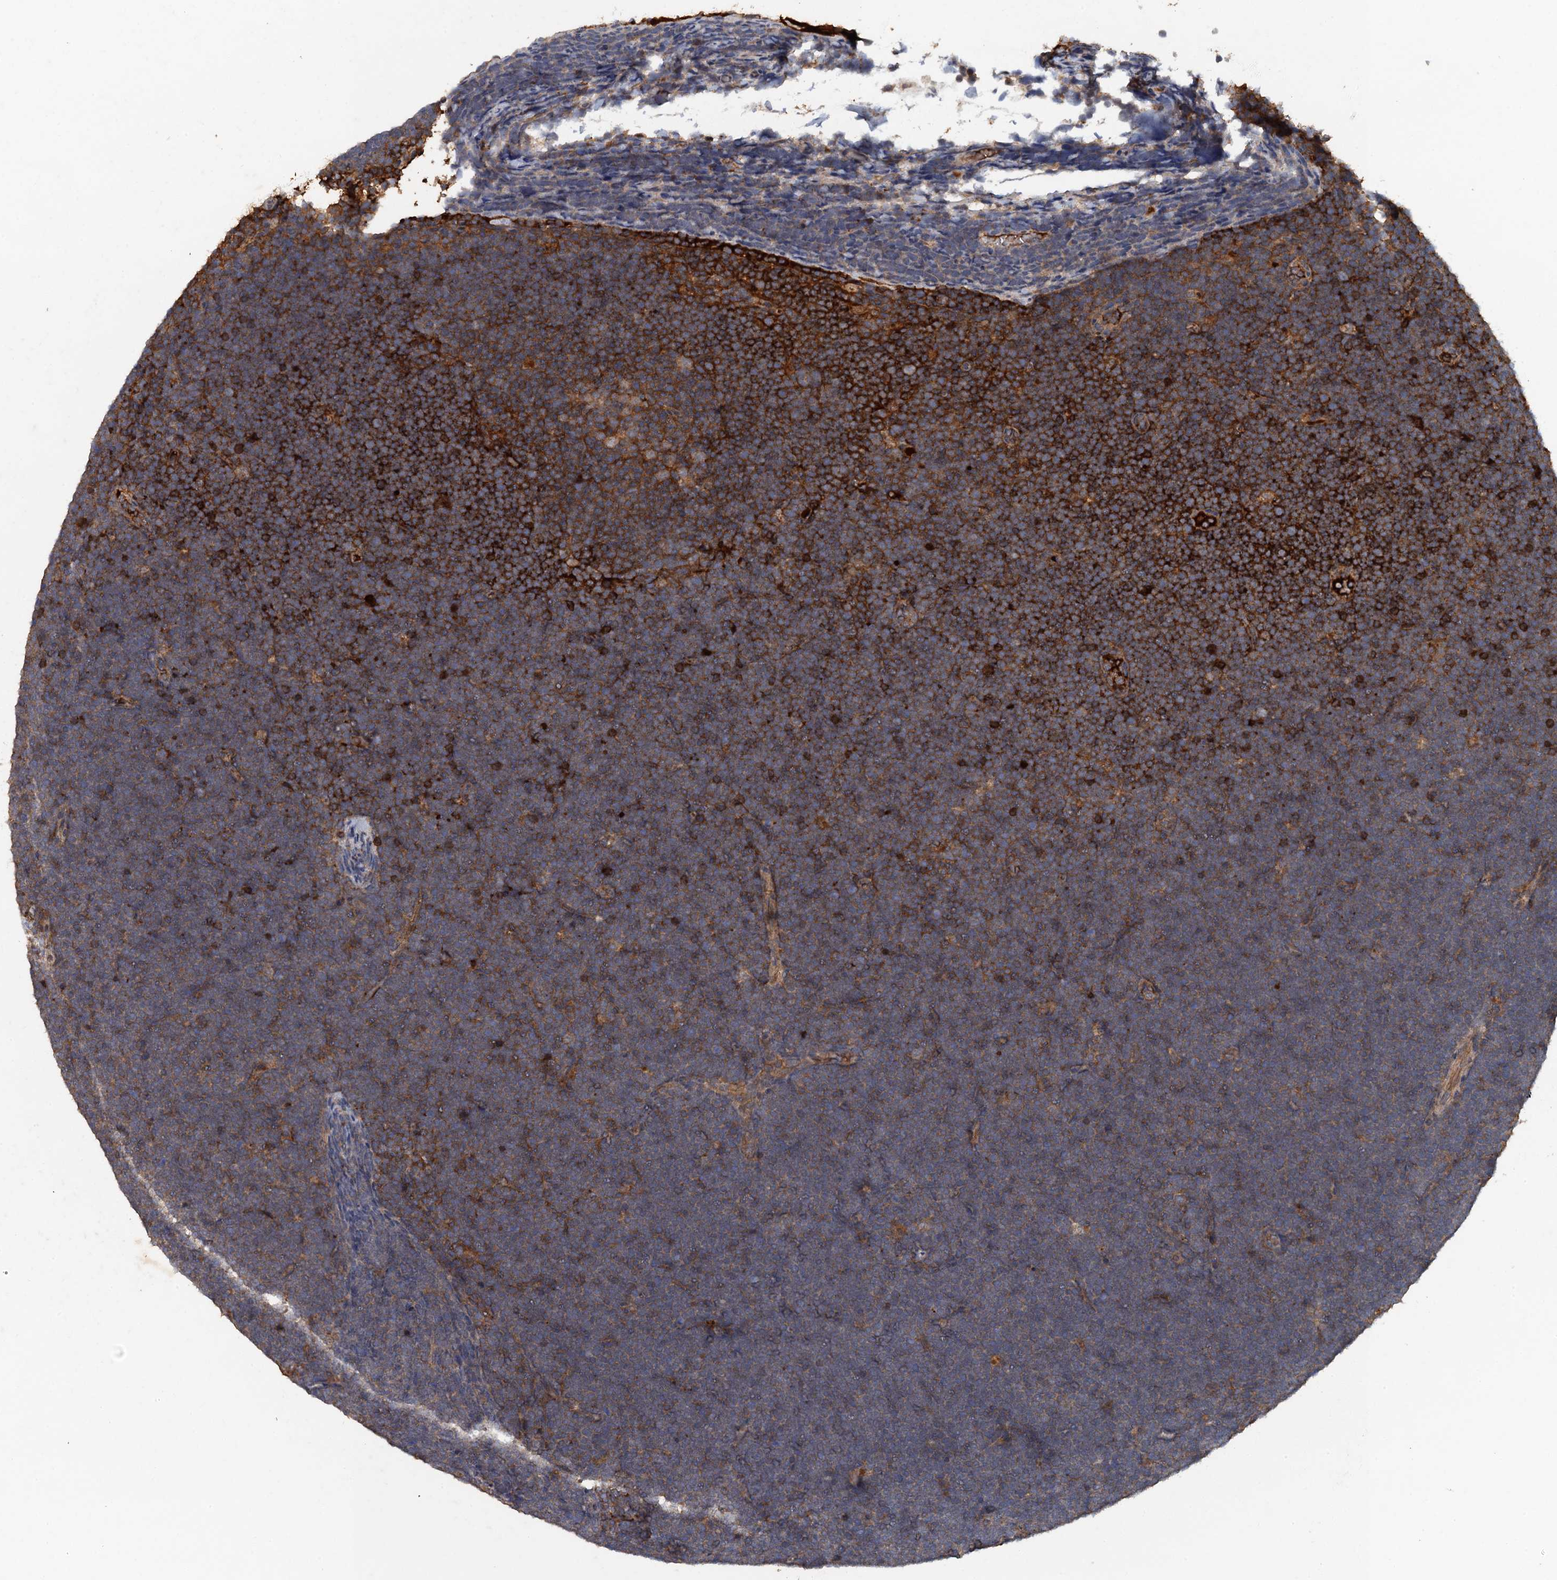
{"staining": {"intensity": "strong", "quantity": "<25%", "location": "cytoplasmic/membranous"}, "tissue": "lymphoma", "cell_type": "Tumor cells", "image_type": "cancer", "snomed": [{"axis": "morphology", "description": "Malignant lymphoma, non-Hodgkin's type, High grade"}, {"axis": "topography", "description": "Lymph node"}], "caption": "DAB (3,3'-diaminobenzidine) immunohistochemical staining of lymphoma demonstrates strong cytoplasmic/membranous protein positivity in approximately <25% of tumor cells. (brown staining indicates protein expression, while blue staining denotes nuclei).", "gene": "HAPLN3", "patient": {"sex": "male", "age": 13}}